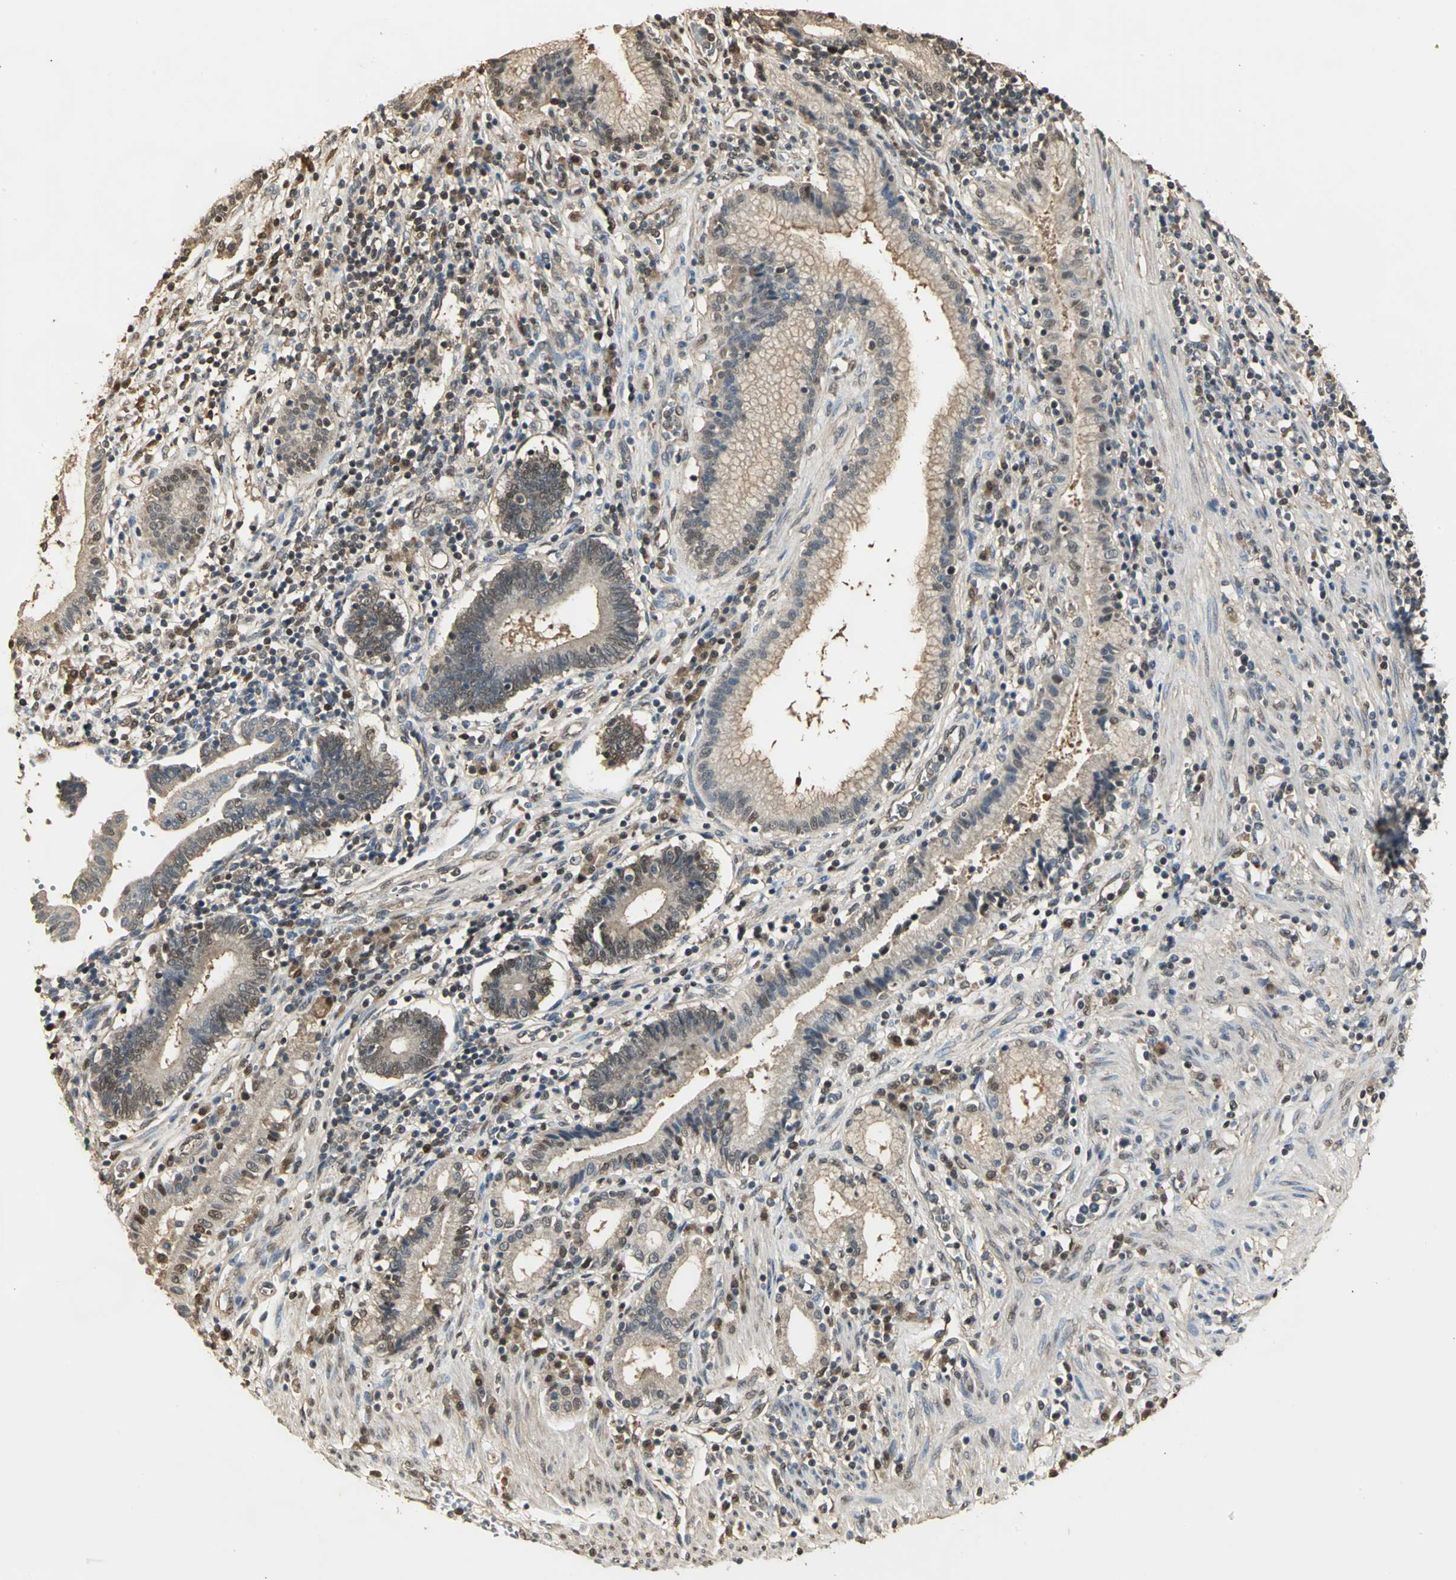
{"staining": {"intensity": "moderate", "quantity": ">75%", "location": "cytoplasmic/membranous,nuclear"}, "tissue": "pancreatic cancer", "cell_type": "Tumor cells", "image_type": "cancer", "snomed": [{"axis": "morphology", "description": "Adenocarcinoma, NOS"}, {"axis": "topography", "description": "Pancreas"}], "caption": "Human pancreatic adenocarcinoma stained with a protein marker displays moderate staining in tumor cells.", "gene": "PARK7", "patient": {"sex": "female", "age": 48}}